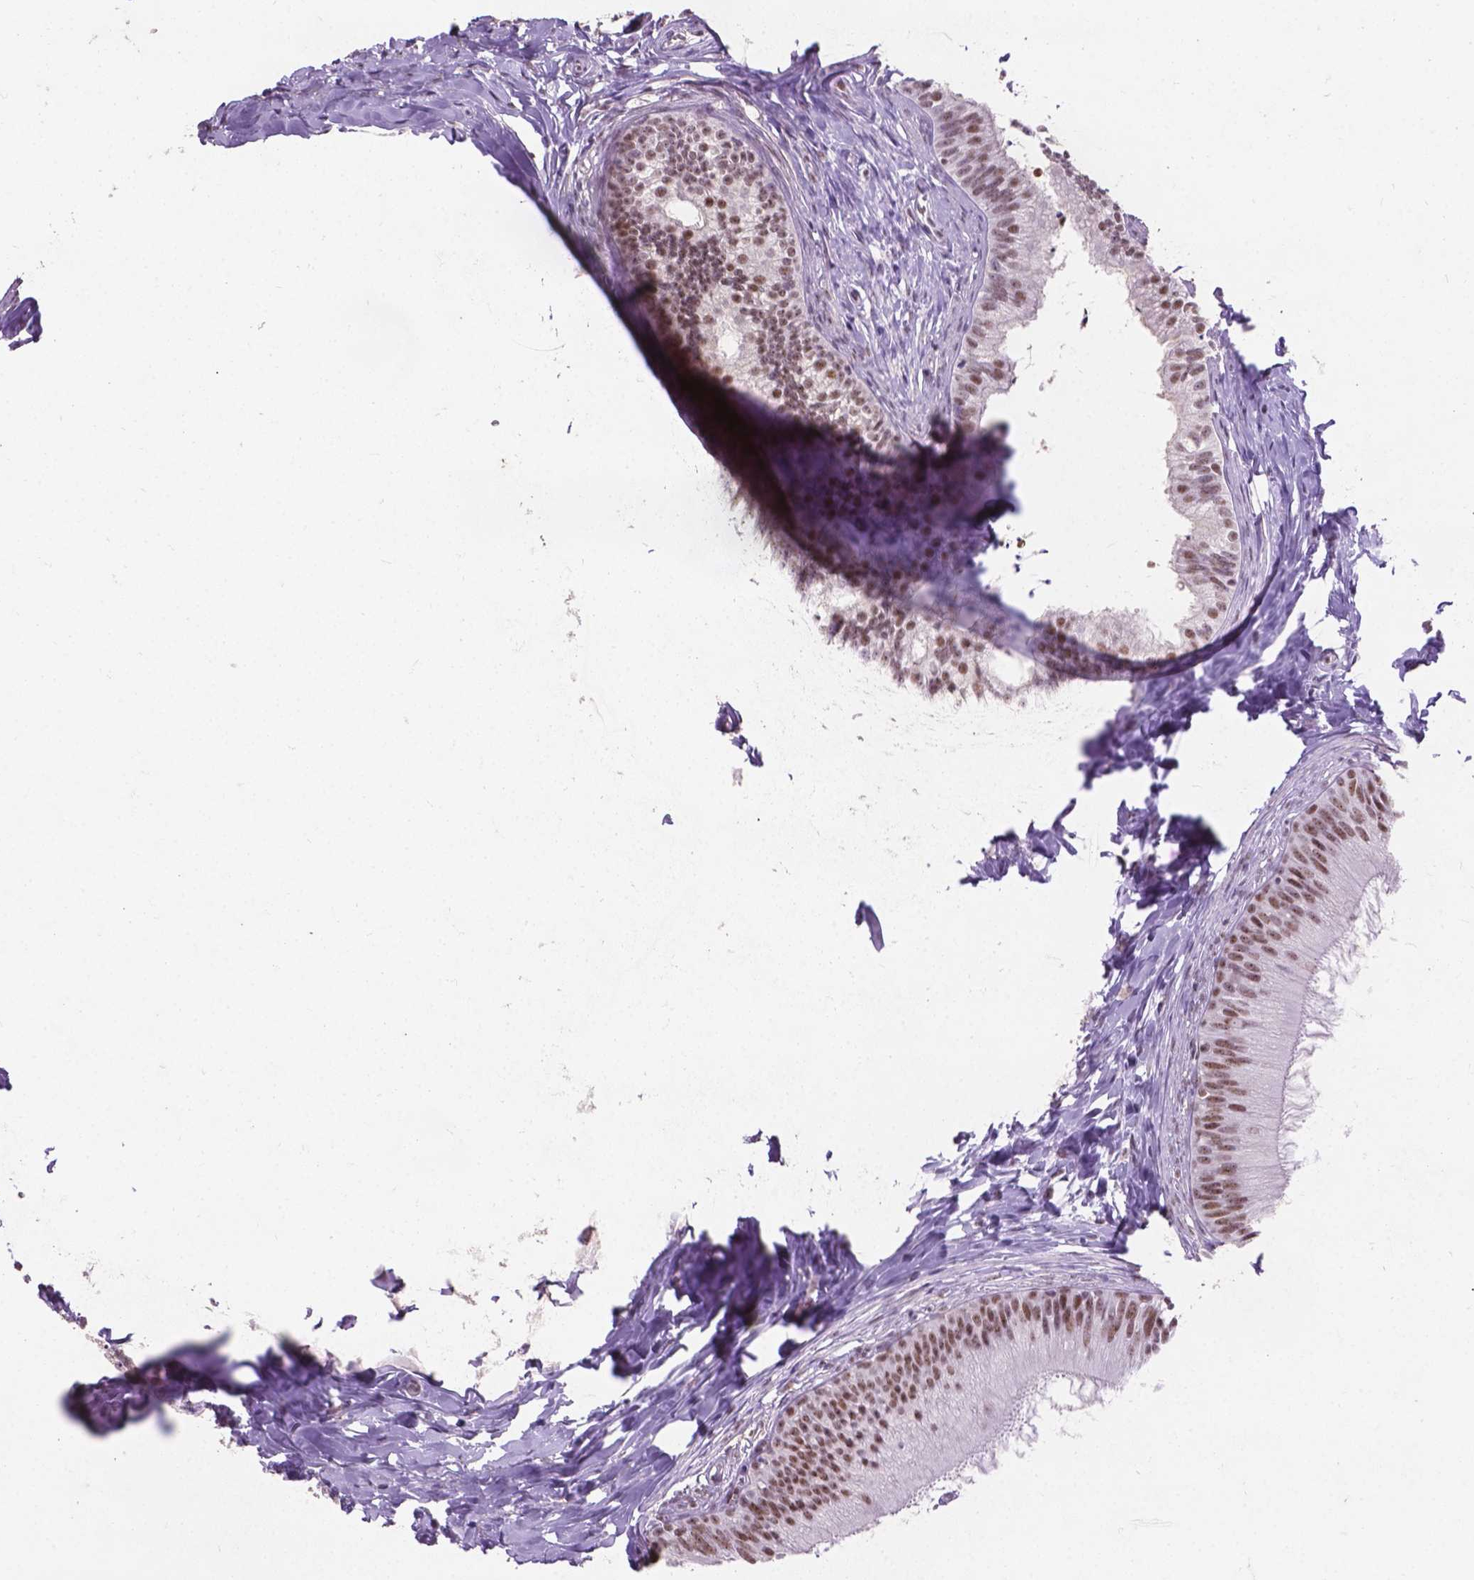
{"staining": {"intensity": "moderate", "quantity": ">75%", "location": "nuclear"}, "tissue": "epididymis", "cell_type": "Glandular cells", "image_type": "normal", "snomed": [{"axis": "morphology", "description": "Normal tissue, NOS"}, {"axis": "topography", "description": "Epididymis"}], "caption": "Immunohistochemical staining of unremarkable epididymis exhibits medium levels of moderate nuclear positivity in approximately >75% of glandular cells.", "gene": "COIL", "patient": {"sex": "male", "age": 24}}